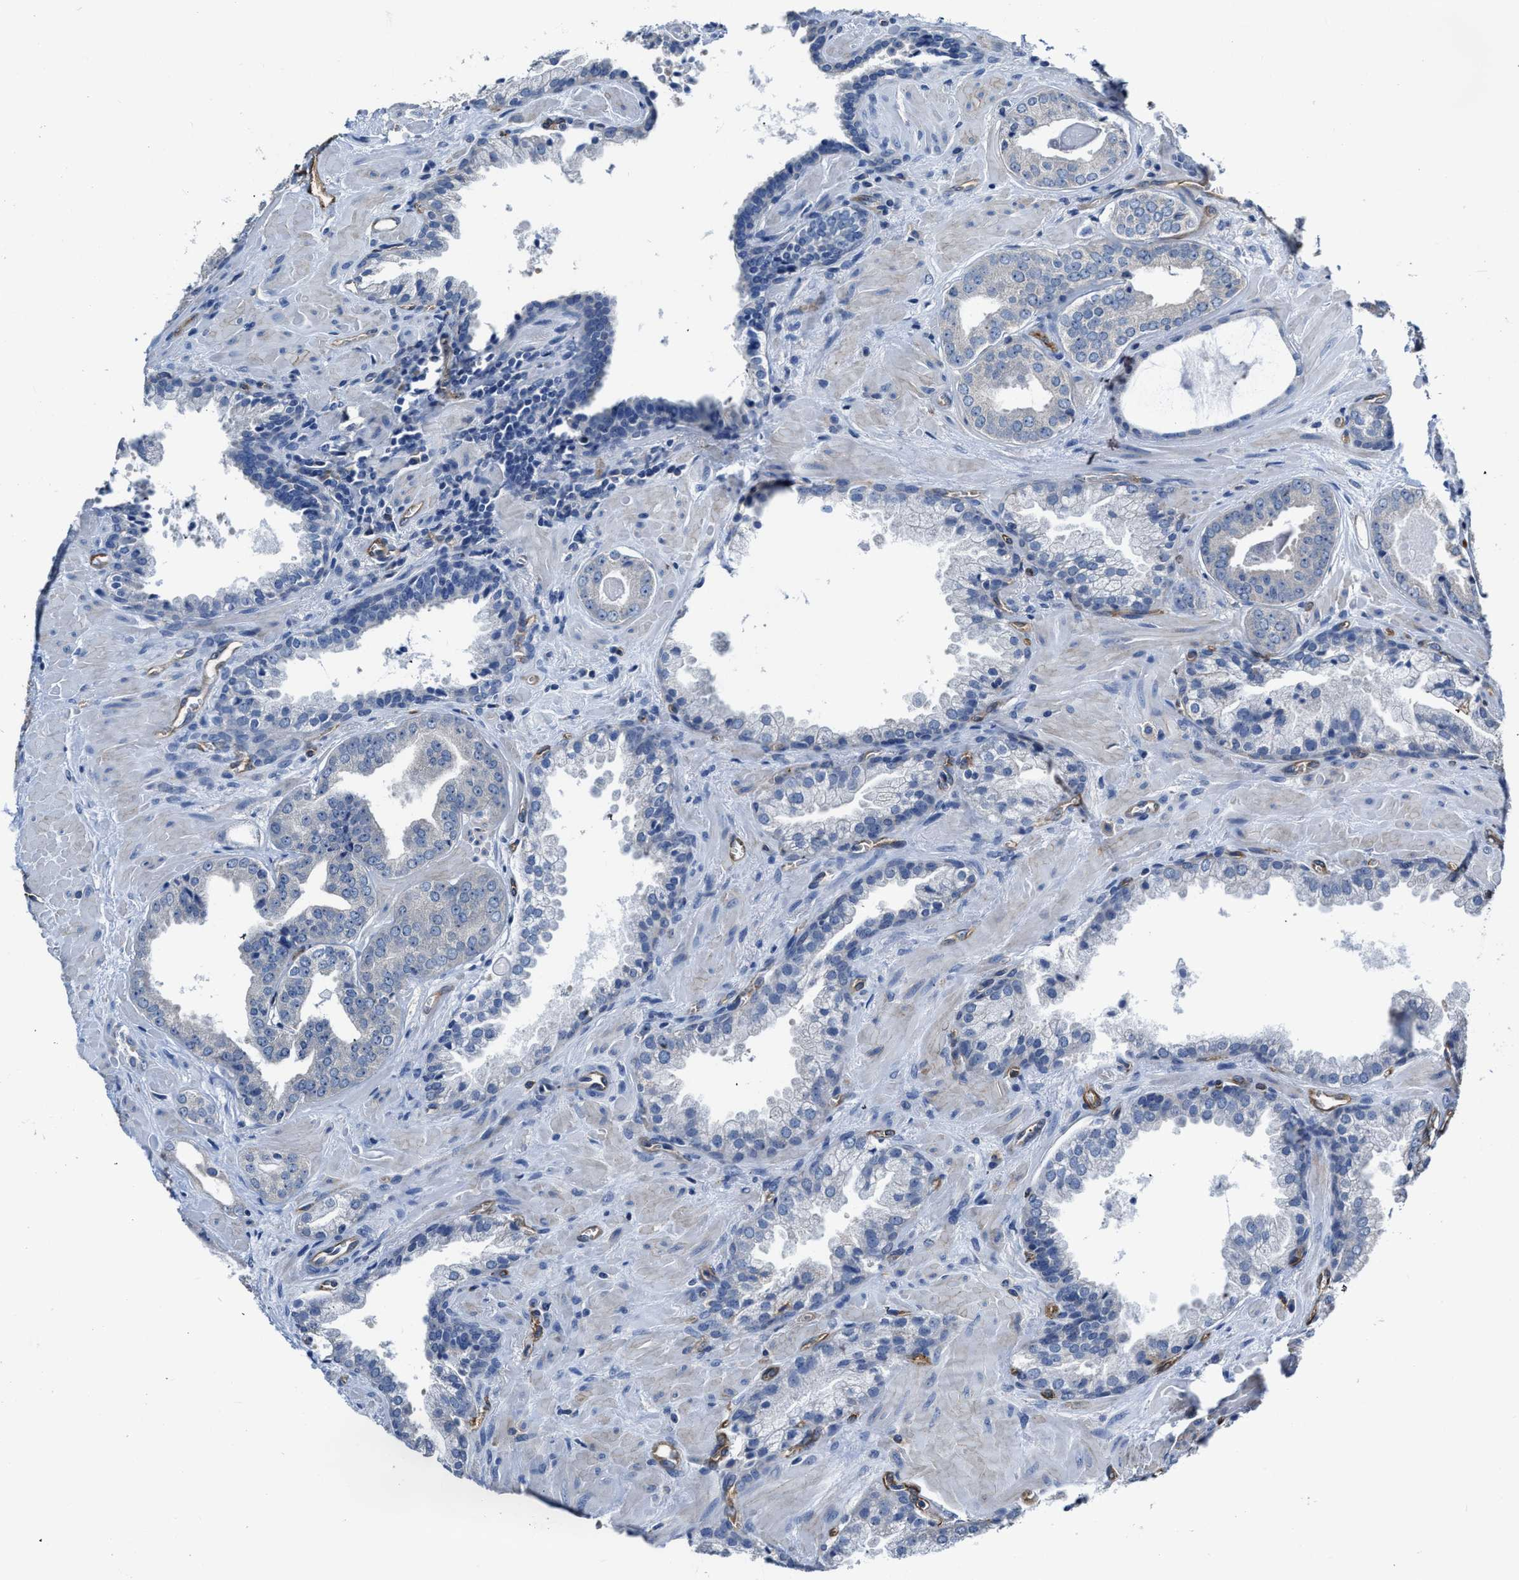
{"staining": {"intensity": "negative", "quantity": "none", "location": "none"}, "tissue": "prostate cancer", "cell_type": "Tumor cells", "image_type": "cancer", "snomed": [{"axis": "morphology", "description": "Adenocarcinoma, Low grade"}, {"axis": "topography", "description": "Prostate"}], "caption": "There is no significant expression in tumor cells of prostate cancer.", "gene": "C22orf42", "patient": {"sex": "male", "age": 71}}